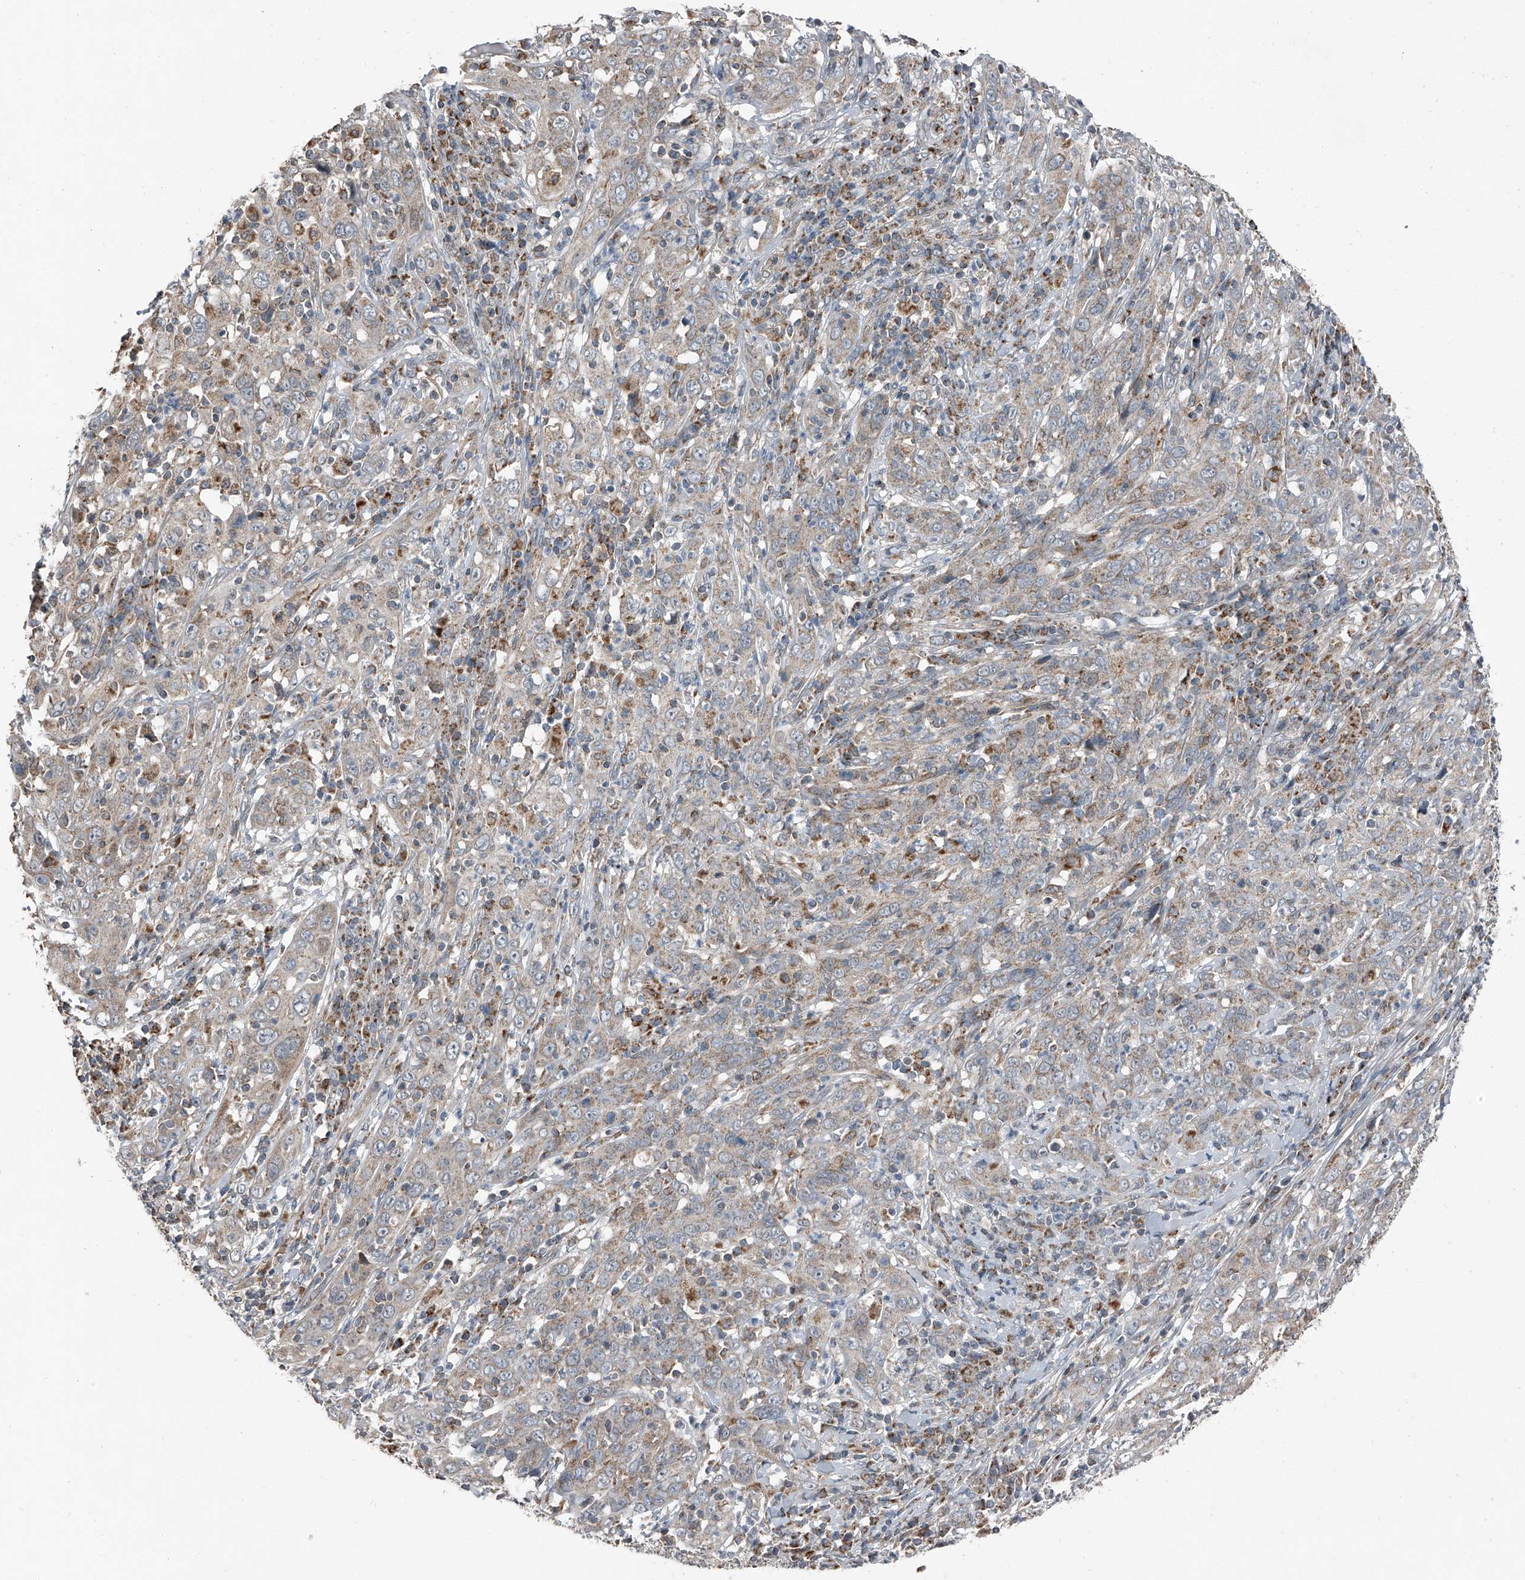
{"staining": {"intensity": "weak", "quantity": ">75%", "location": "cytoplasmic/membranous"}, "tissue": "cervical cancer", "cell_type": "Tumor cells", "image_type": "cancer", "snomed": [{"axis": "morphology", "description": "Squamous cell carcinoma, NOS"}, {"axis": "topography", "description": "Cervix"}], "caption": "Immunohistochemical staining of squamous cell carcinoma (cervical) displays low levels of weak cytoplasmic/membranous positivity in about >75% of tumor cells.", "gene": "CHRNA7", "patient": {"sex": "female", "age": 46}}